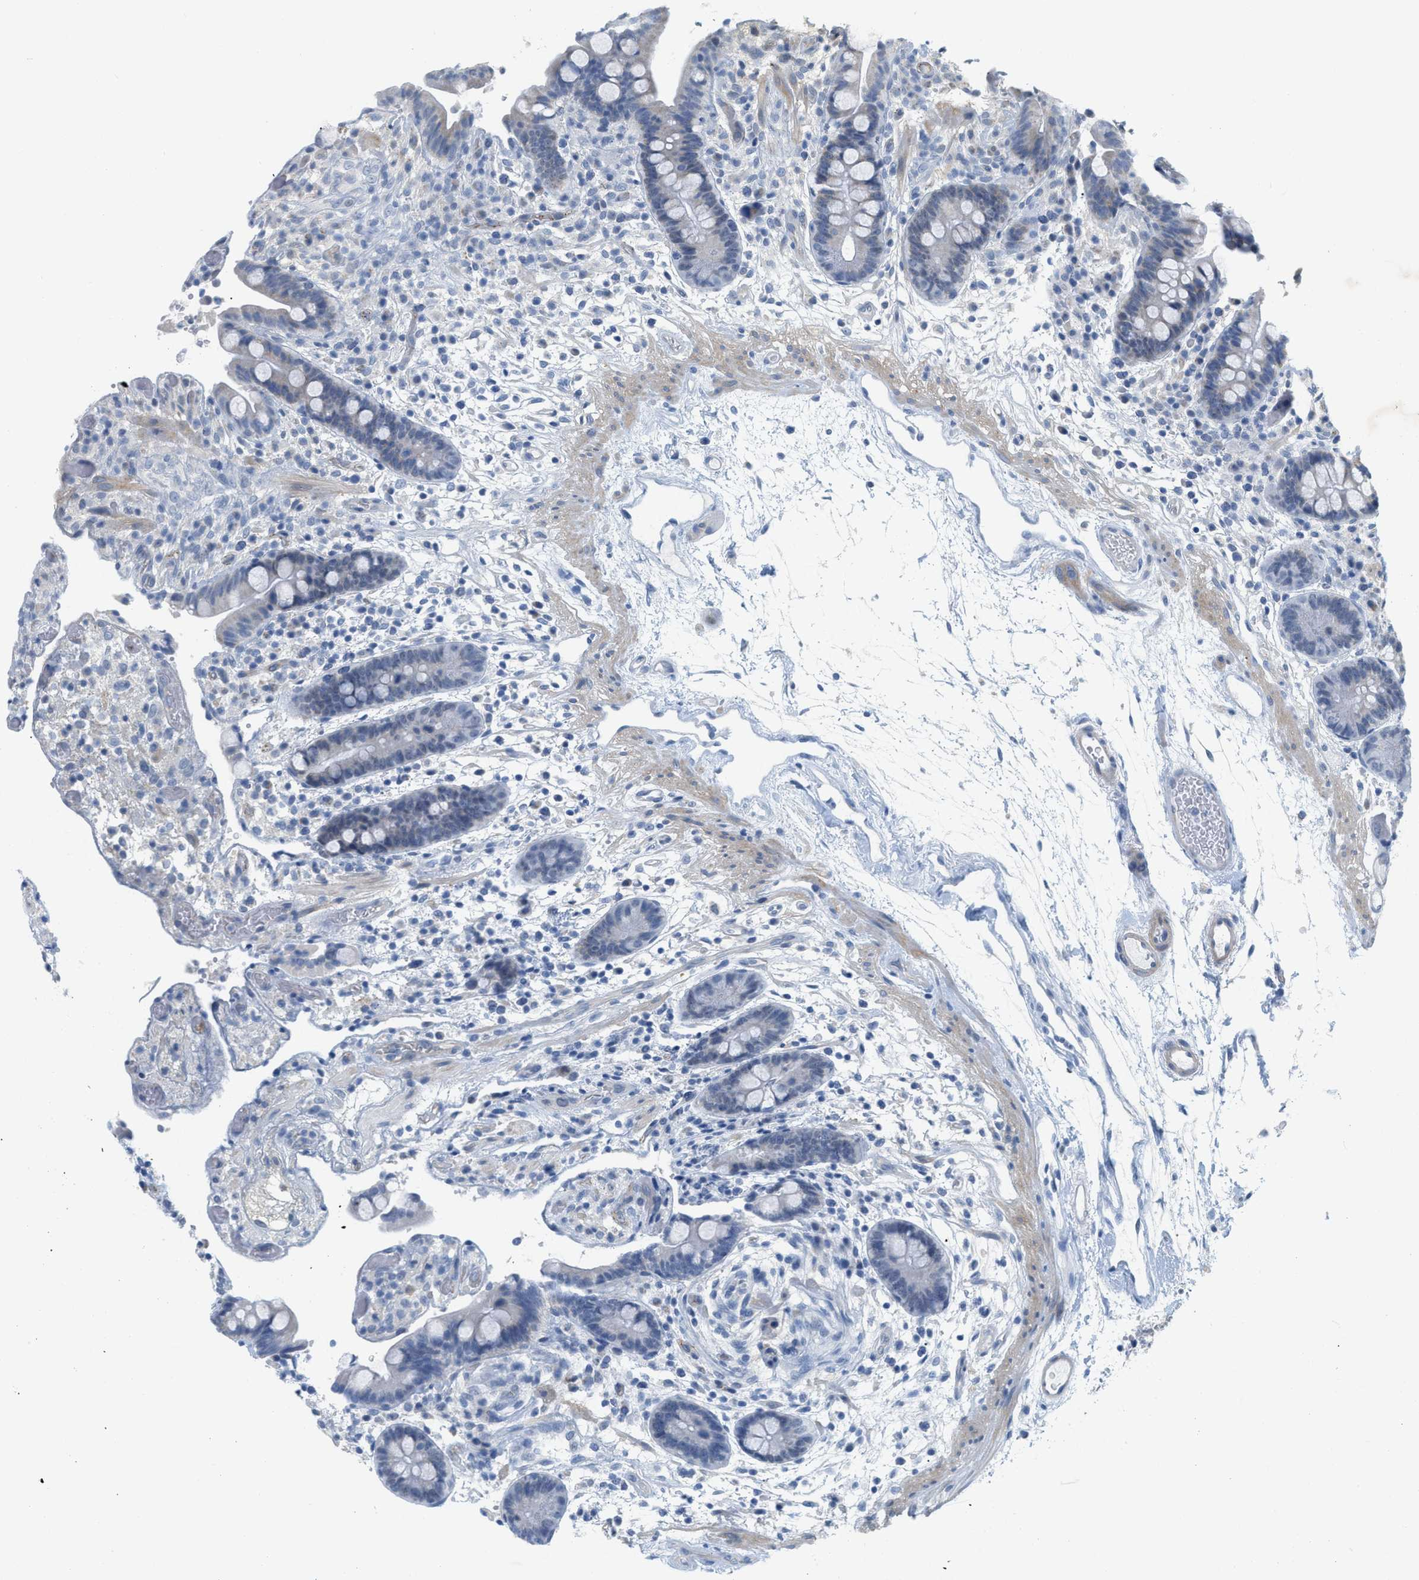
{"staining": {"intensity": "negative", "quantity": "none", "location": "none"}, "tissue": "colon", "cell_type": "Endothelial cells", "image_type": "normal", "snomed": [{"axis": "morphology", "description": "Normal tissue, NOS"}, {"axis": "topography", "description": "Colon"}], "caption": "DAB (3,3'-diaminobenzidine) immunohistochemical staining of unremarkable human colon reveals no significant expression in endothelial cells. Brightfield microscopy of immunohistochemistry stained with DAB (3,3'-diaminobenzidine) (brown) and hematoxylin (blue), captured at high magnification.", "gene": "HLTF", "patient": {"sex": "male", "age": 73}}